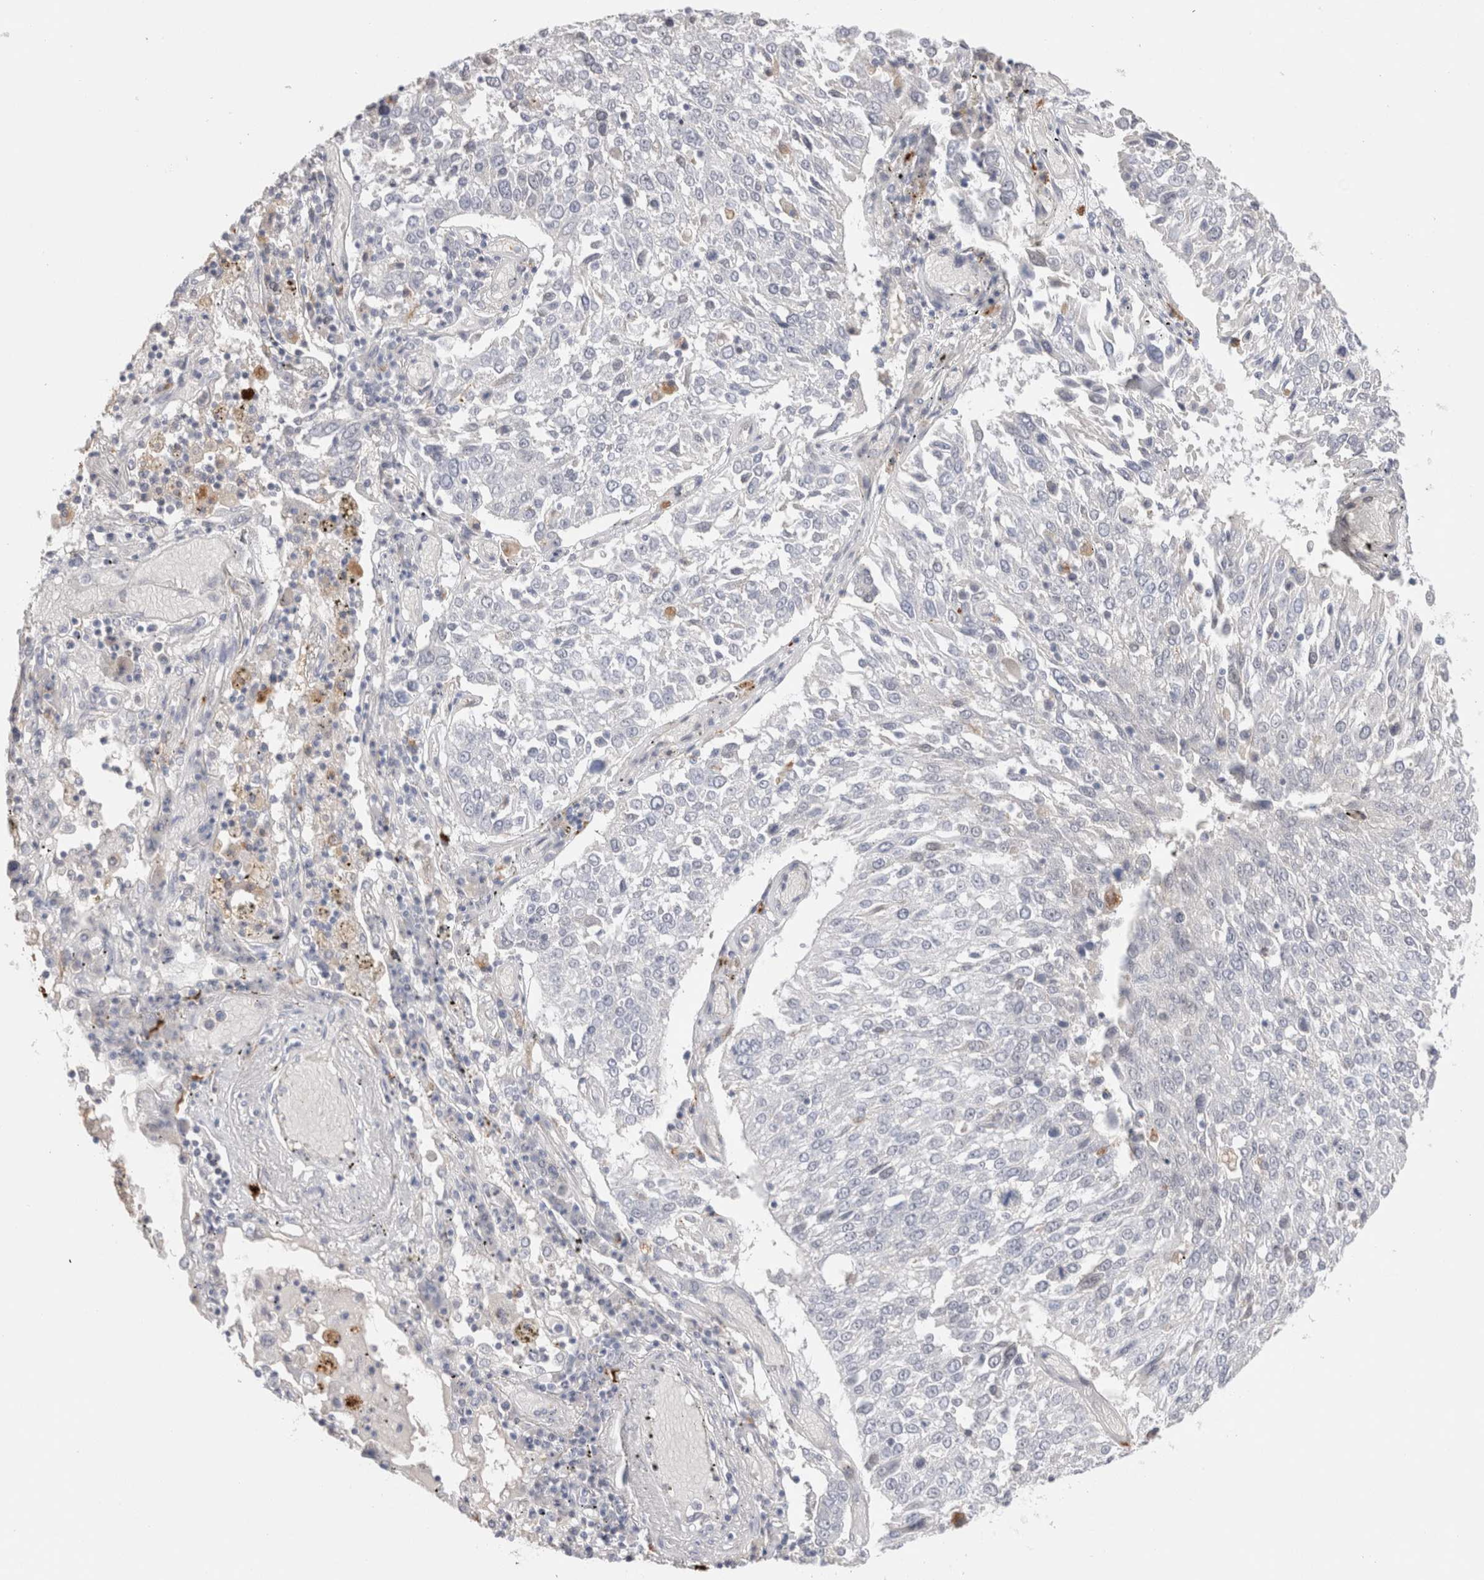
{"staining": {"intensity": "negative", "quantity": "none", "location": "none"}, "tissue": "lung cancer", "cell_type": "Tumor cells", "image_type": "cancer", "snomed": [{"axis": "morphology", "description": "Squamous cell carcinoma, NOS"}, {"axis": "topography", "description": "Lung"}], "caption": "Lung squamous cell carcinoma was stained to show a protein in brown. There is no significant positivity in tumor cells.", "gene": "HPGDS", "patient": {"sex": "male", "age": 65}}